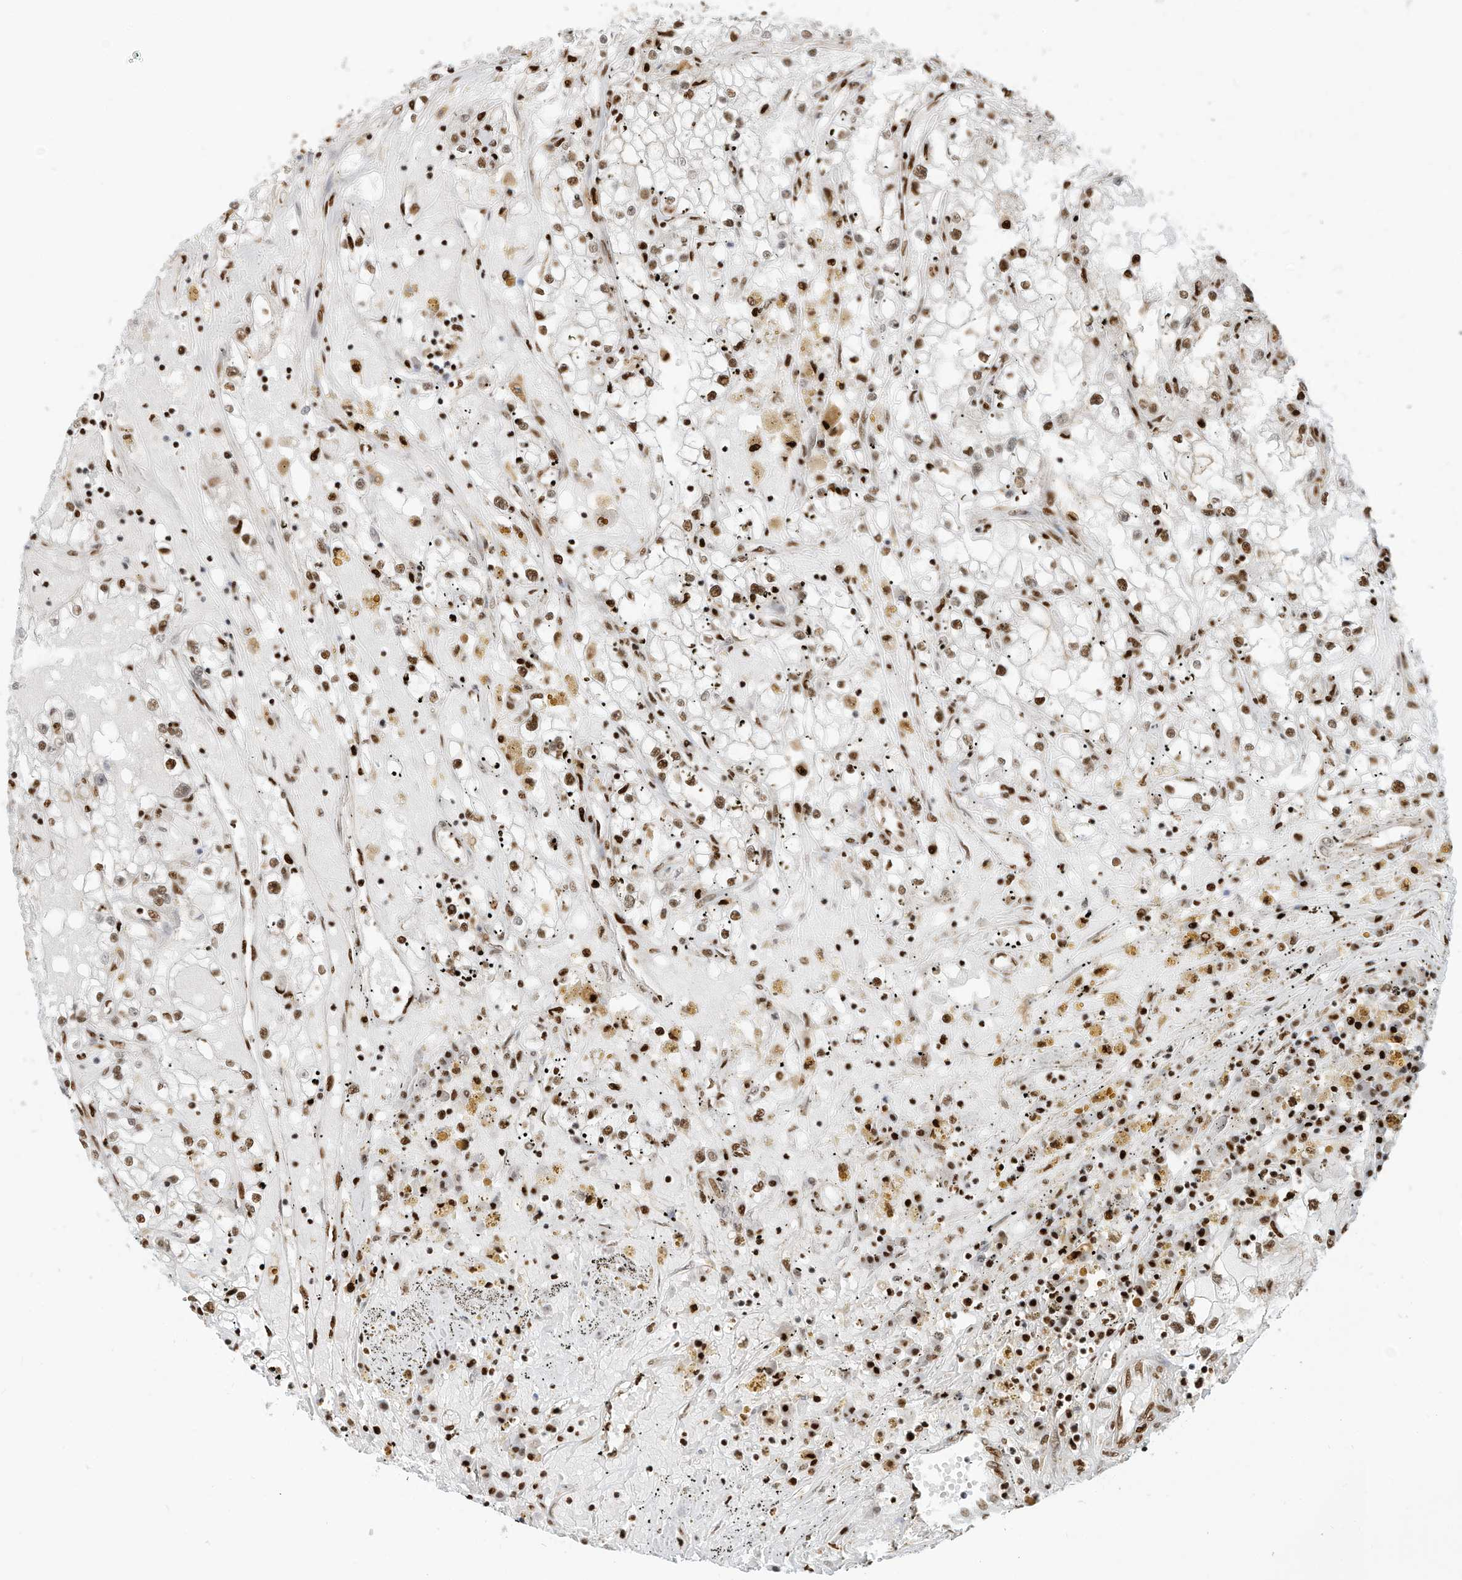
{"staining": {"intensity": "moderate", "quantity": ">75%", "location": "nuclear"}, "tissue": "renal cancer", "cell_type": "Tumor cells", "image_type": "cancer", "snomed": [{"axis": "morphology", "description": "Adenocarcinoma, NOS"}, {"axis": "topography", "description": "Kidney"}], "caption": "Immunohistochemical staining of human renal adenocarcinoma displays moderate nuclear protein expression in about >75% of tumor cells.", "gene": "SAMD15", "patient": {"sex": "male", "age": 56}}